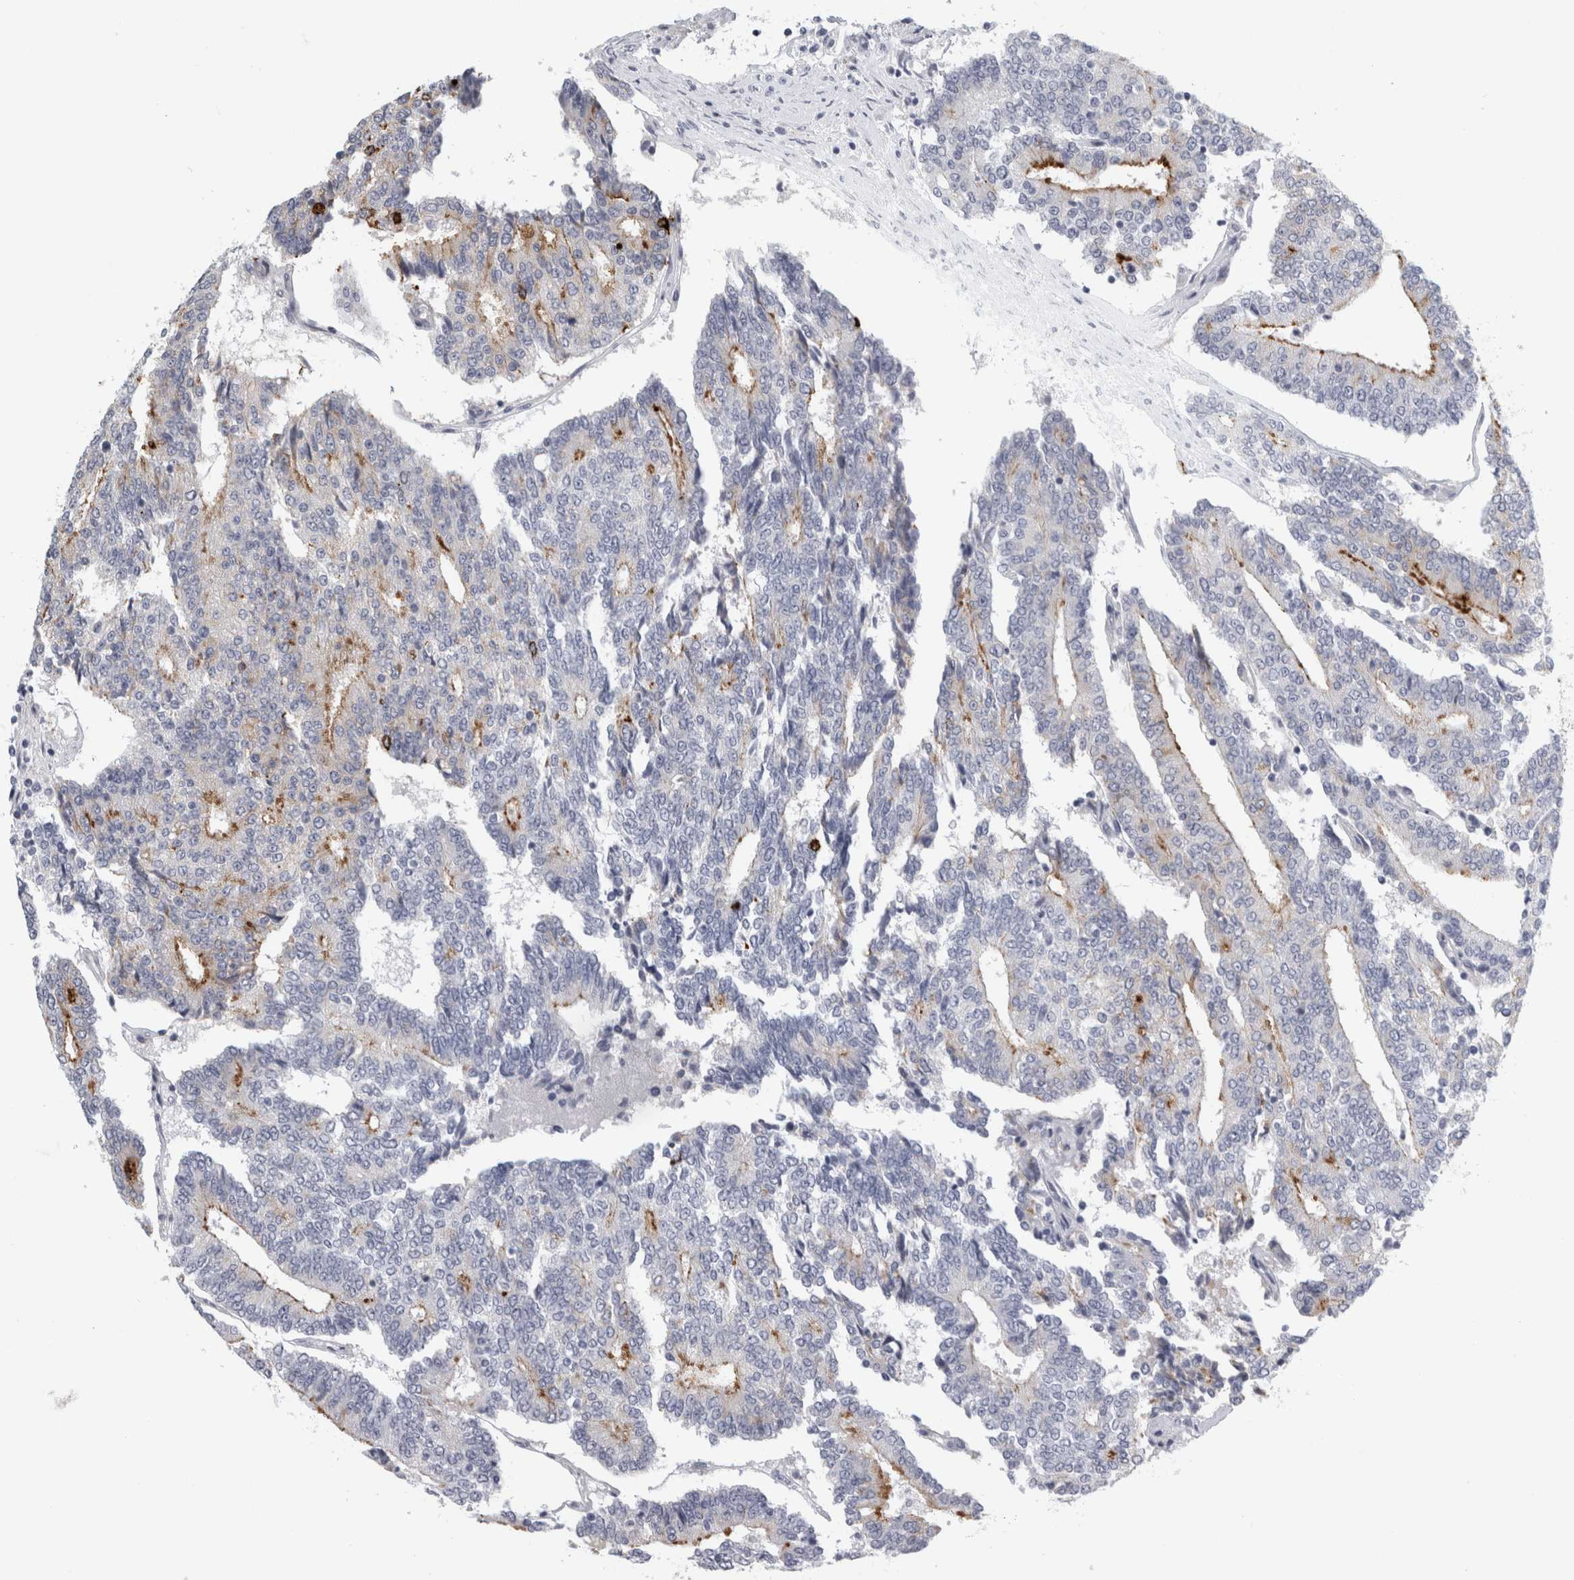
{"staining": {"intensity": "moderate", "quantity": "<25%", "location": "cytoplasmic/membranous"}, "tissue": "prostate cancer", "cell_type": "Tumor cells", "image_type": "cancer", "snomed": [{"axis": "morphology", "description": "Normal tissue, NOS"}, {"axis": "morphology", "description": "Adenocarcinoma, High grade"}, {"axis": "topography", "description": "Prostate"}, {"axis": "topography", "description": "Seminal veicle"}], "caption": "IHC (DAB (3,3'-diaminobenzidine)) staining of human prostate high-grade adenocarcinoma demonstrates moderate cytoplasmic/membranous protein expression in about <25% of tumor cells.", "gene": "CPE", "patient": {"sex": "male", "age": 55}}